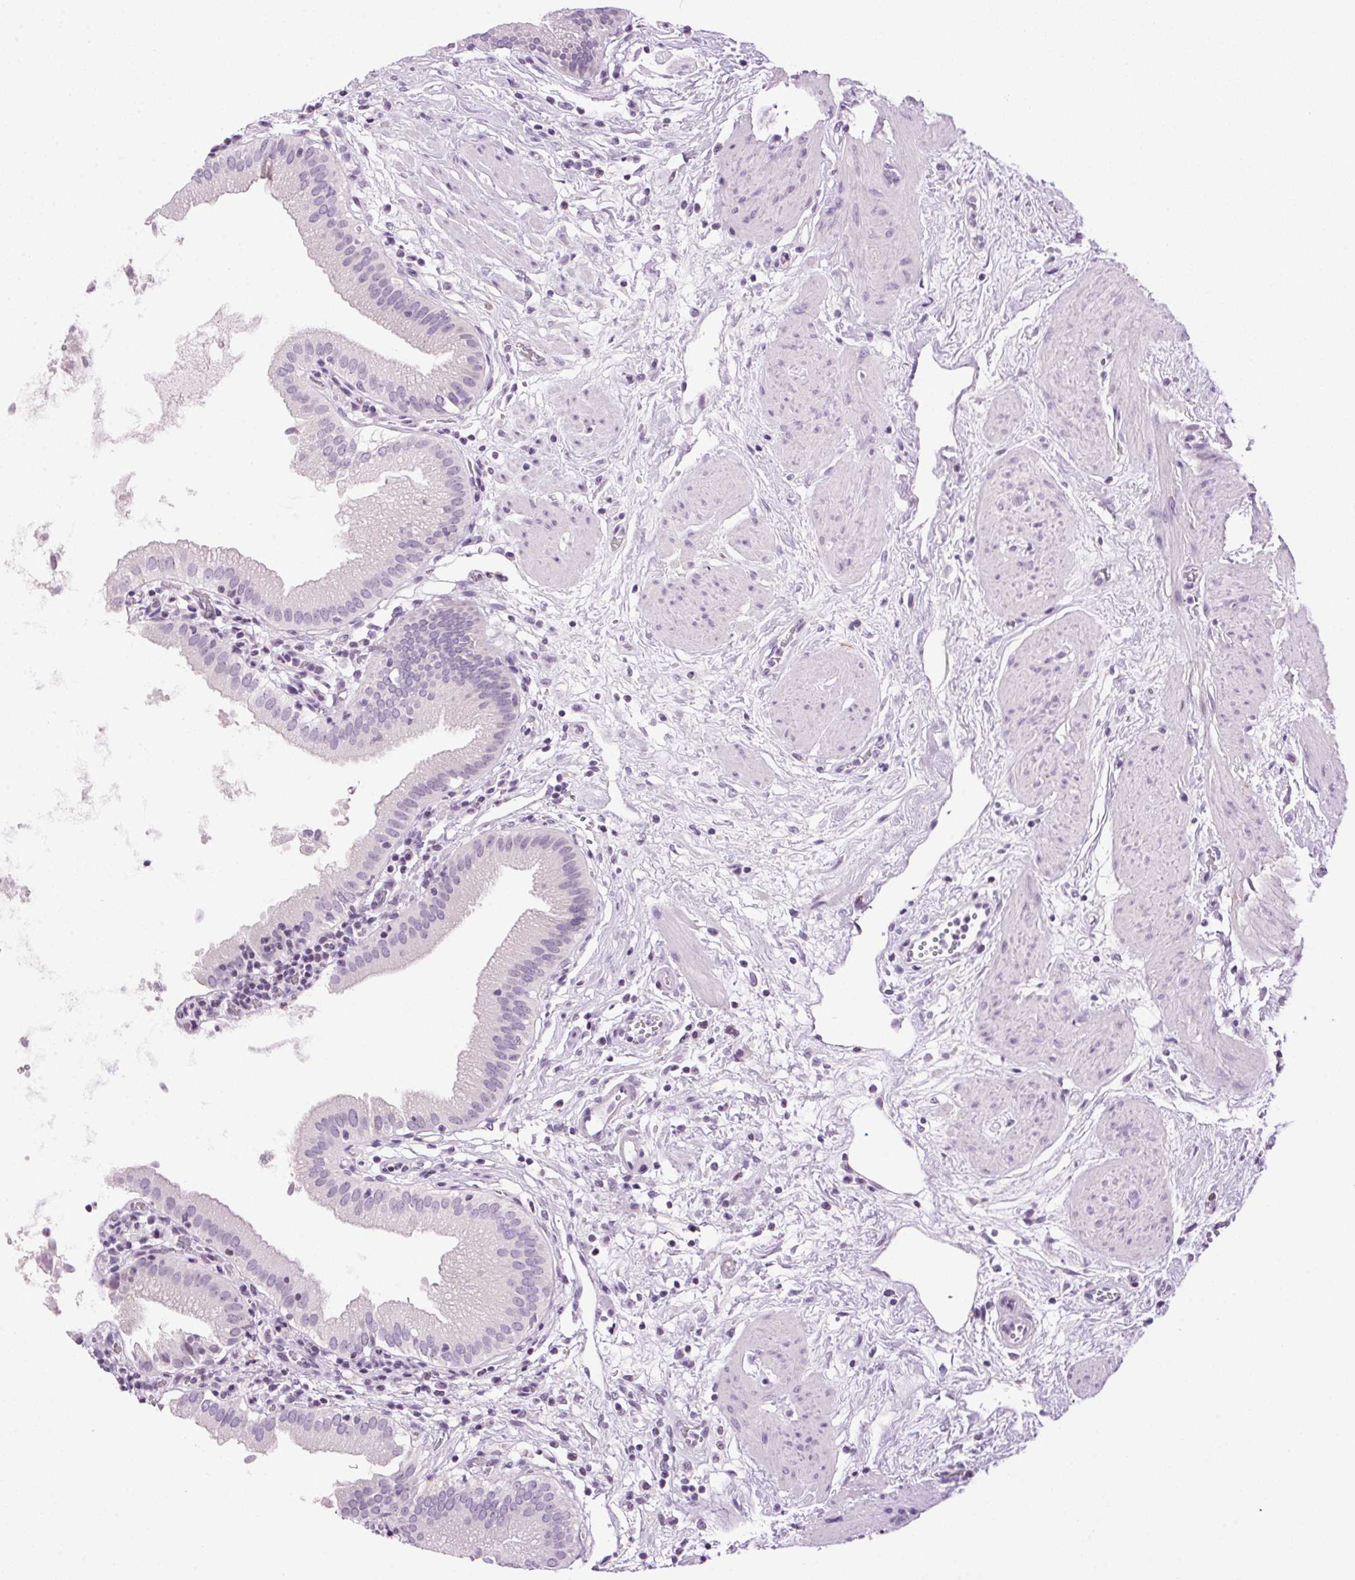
{"staining": {"intensity": "negative", "quantity": "none", "location": "none"}, "tissue": "gallbladder", "cell_type": "Glandular cells", "image_type": "normal", "snomed": [{"axis": "morphology", "description": "Normal tissue, NOS"}, {"axis": "topography", "description": "Gallbladder"}], "caption": "Photomicrograph shows no significant protein positivity in glandular cells of unremarkable gallbladder.", "gene": "TMEM88B", "patient": {"sex": "female", "age": 65}}